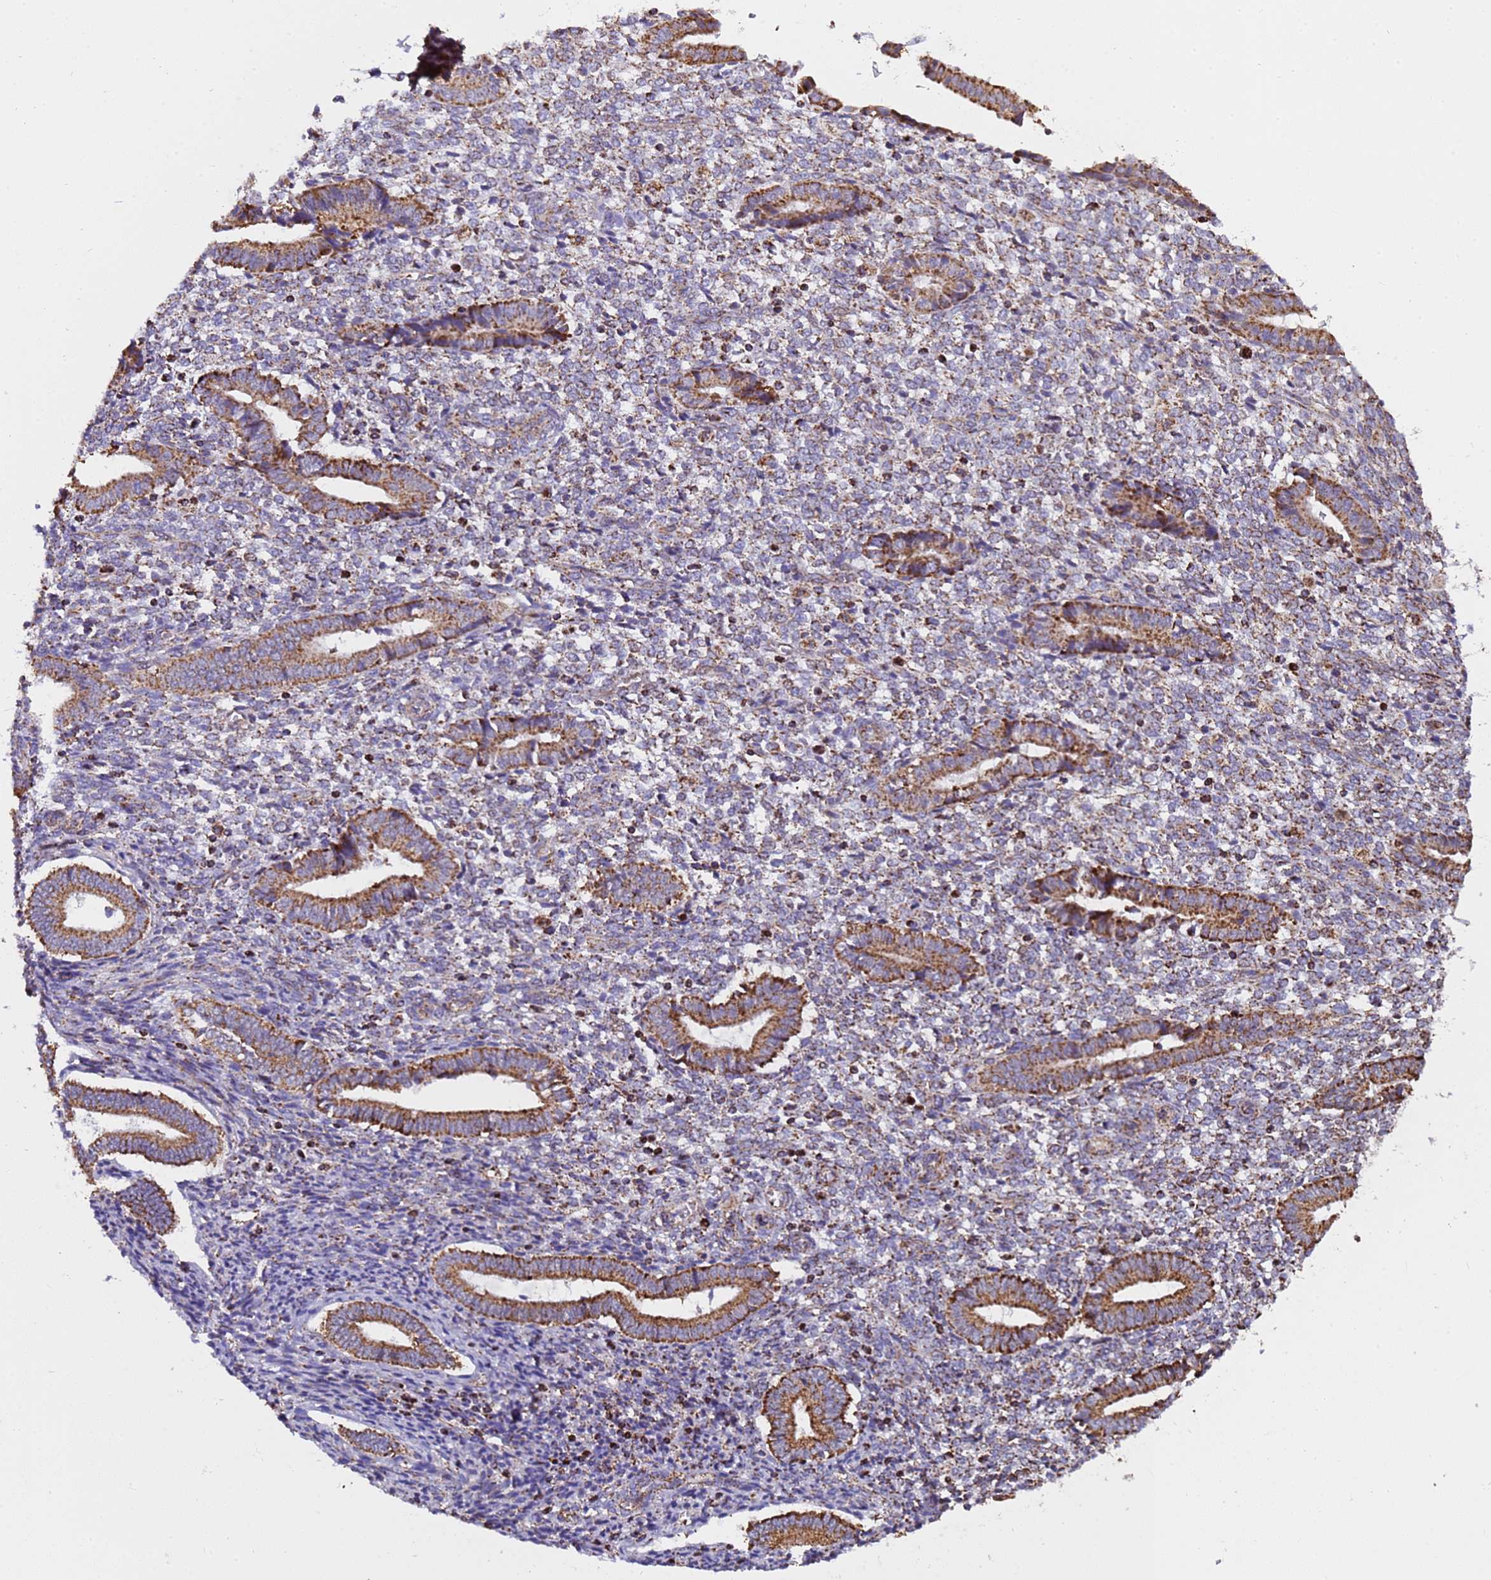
{"staining": {"intensity": "moderate", "quantity": "25%-75%", "location": "cytoplasmic/membranous"}, "tissue": "endometrium", "cell_type": "Cells in endometrial stroma", "image_type": "normal", "snomed": [{"axis": "morphology", "description": "Normal tissue, NOS"}, {"axis": "topography", "description": "Other"}, {"axis": "topography", "description": "Endometrium"}], "caption": "This micrograph displays normal endometrium stained with IHC to label a protein in brown. The cytoplasmic/membranous of cells in endometrial stroma show moderate positivity for the protein. Nuclei are counter-stained blue.", "gene": "MRPS12", "patient": {"sex": "female", "age": 44}}